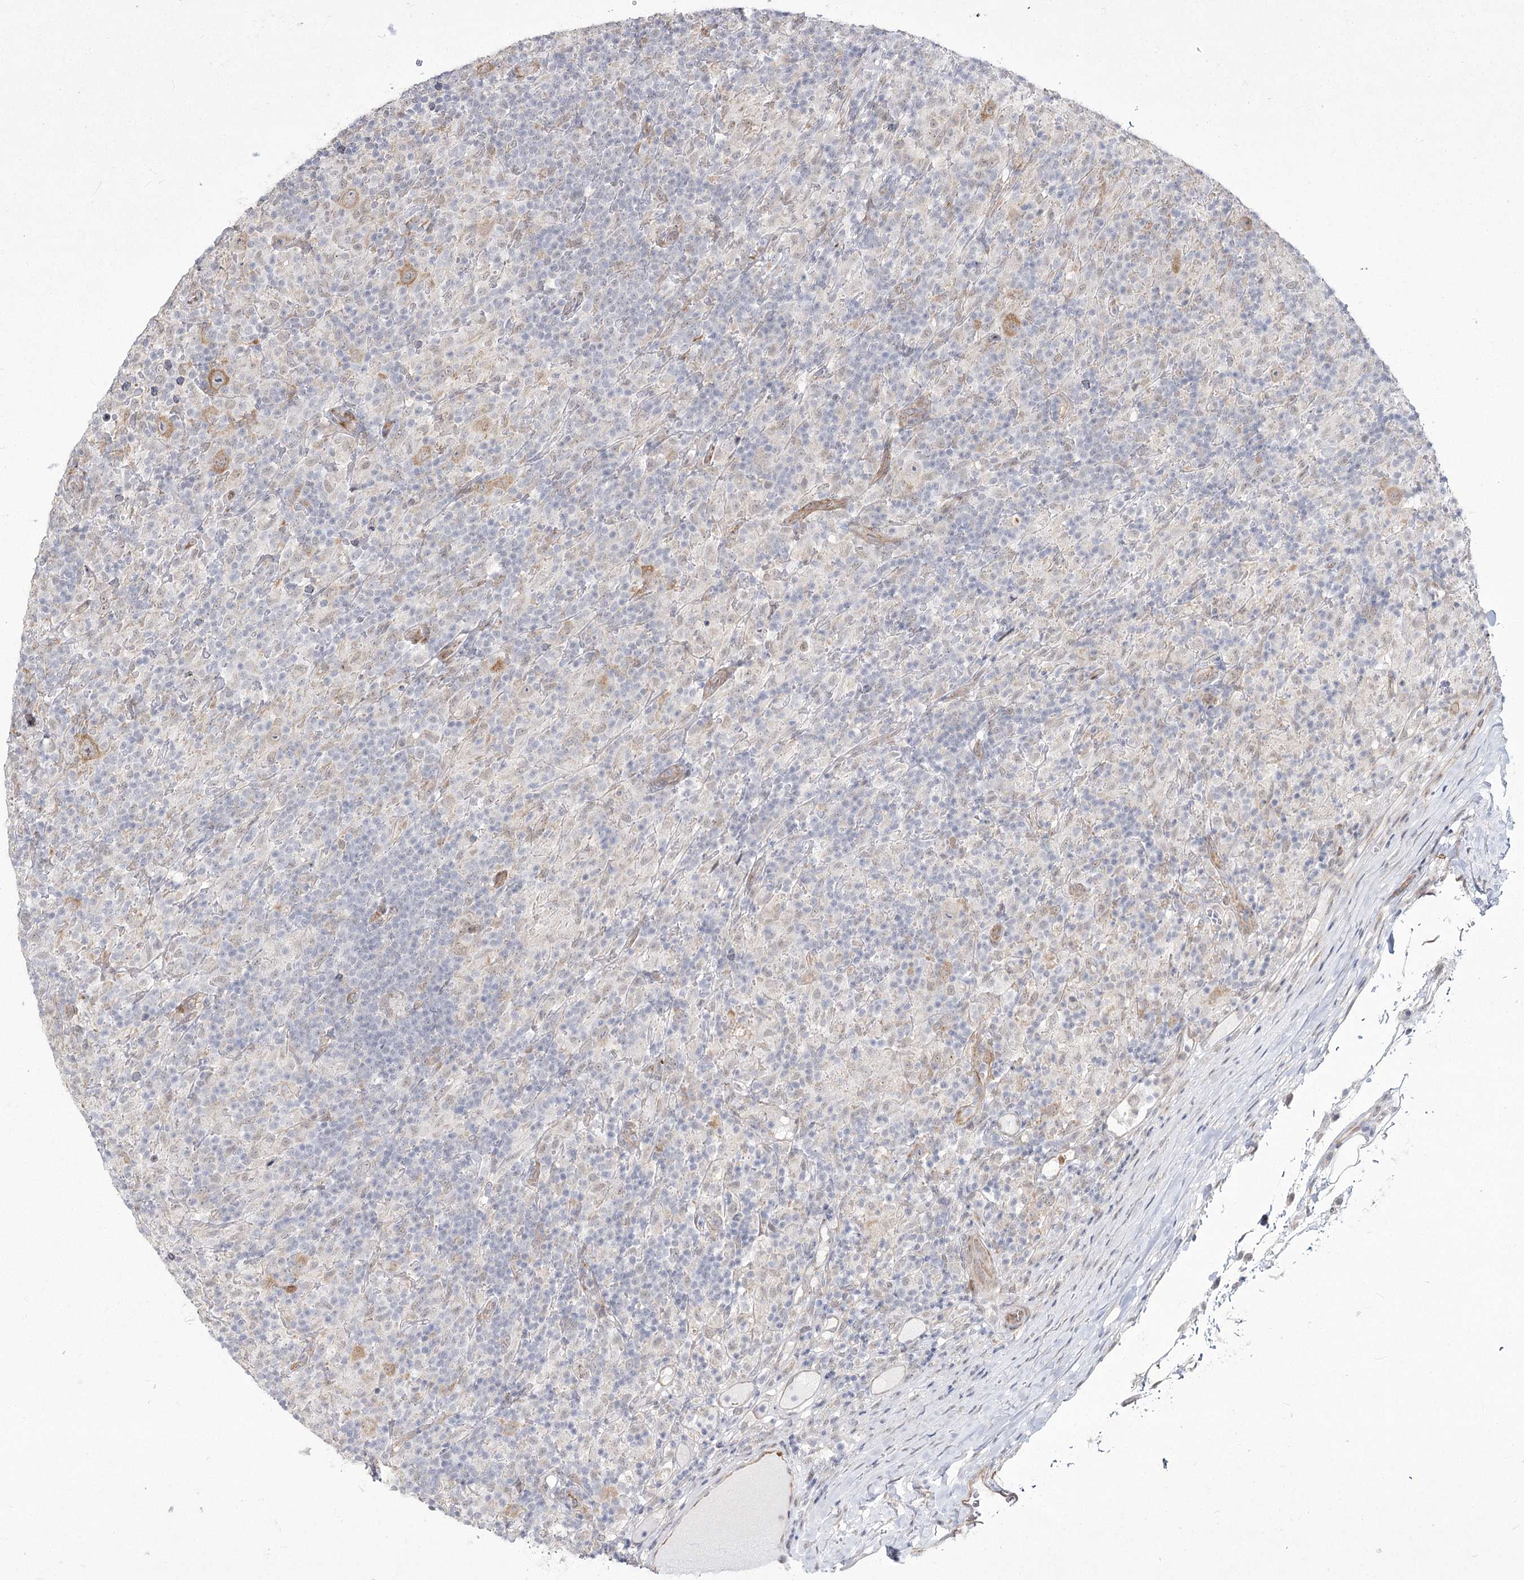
{"staining": {"intensity": "moderate", "quantity": "25%-75%", "location": "cytoplasmic/membranous"}, "tissue": "lymphoma", "cell_type": "Tumor cells", "image_type": "cancer", "snomed": [{"axis": "morphology", "description": "Hodgkin's disease, NOS"}, {"axis": "topography", "description": "Lymph node"}], "caption": "High-power microscopy captured an immunohistochemistry (IHC) micrograph of Hodgkin's disease, revealing moderate cytoplasmic/membranous positivity in about 25%-75% of tumor cells.", "gene": "YBX3", "patient": {"sex": "male", "age": 70}}